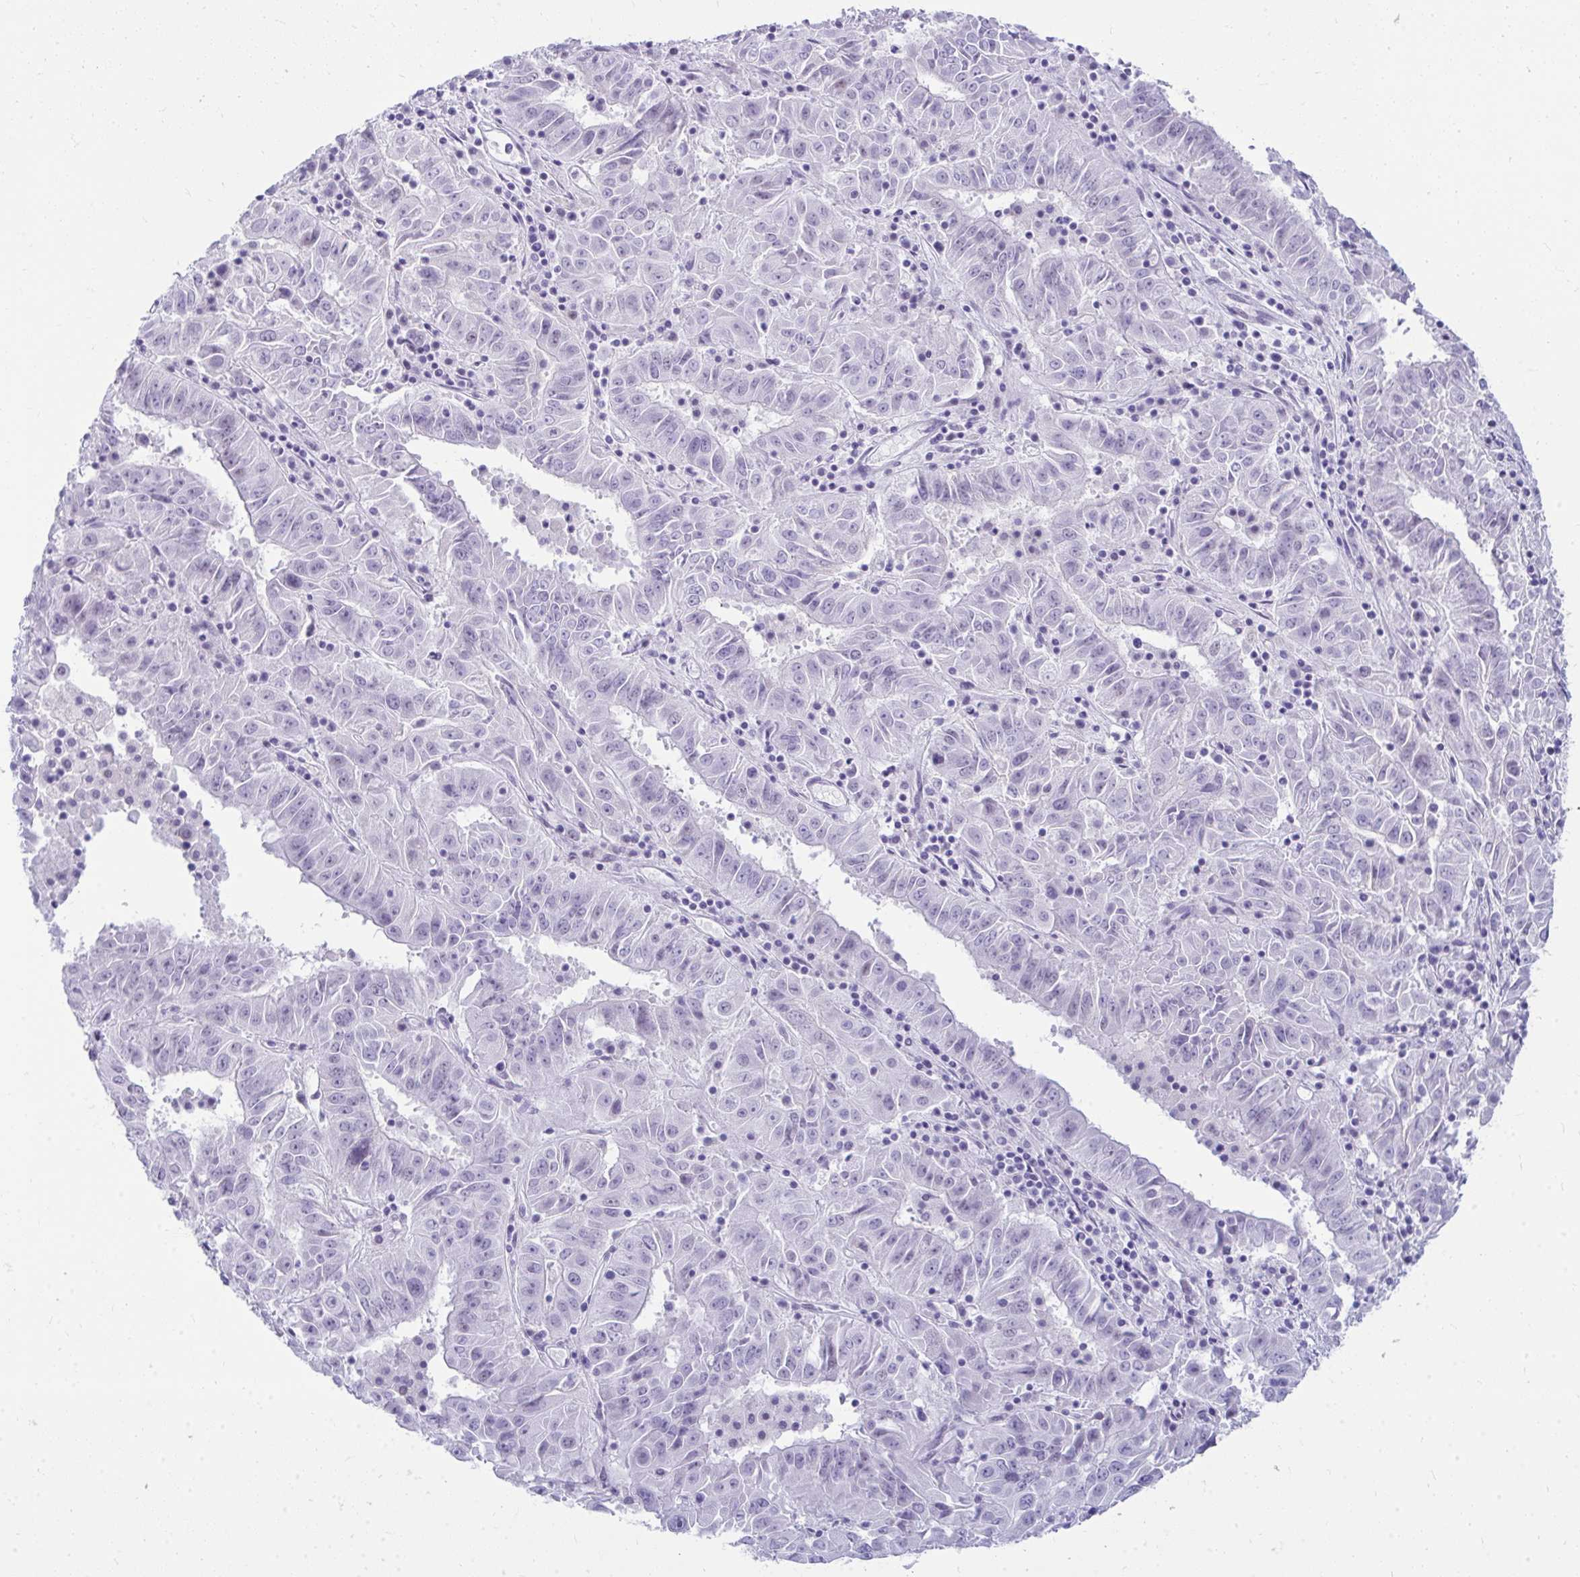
{"staining": {"intensity": "negative", "quantity": "none", "location": "none"}, "tissue": "pancreatic cancer", "cell_type": "Tumor cells", "image_type": "cancer", "snomed": [{"axis": "morphology", "description": "Adenocarcinoma, NOS"}, {"axis": "topography", "description": "Pancreas"}], "caption": "Protein analysis of adenocarcinoma (pancreatic) shows no significant expression in tumor cells.", "gene": "OR5F1", "patient": {"sex": "male", "age": 63}}